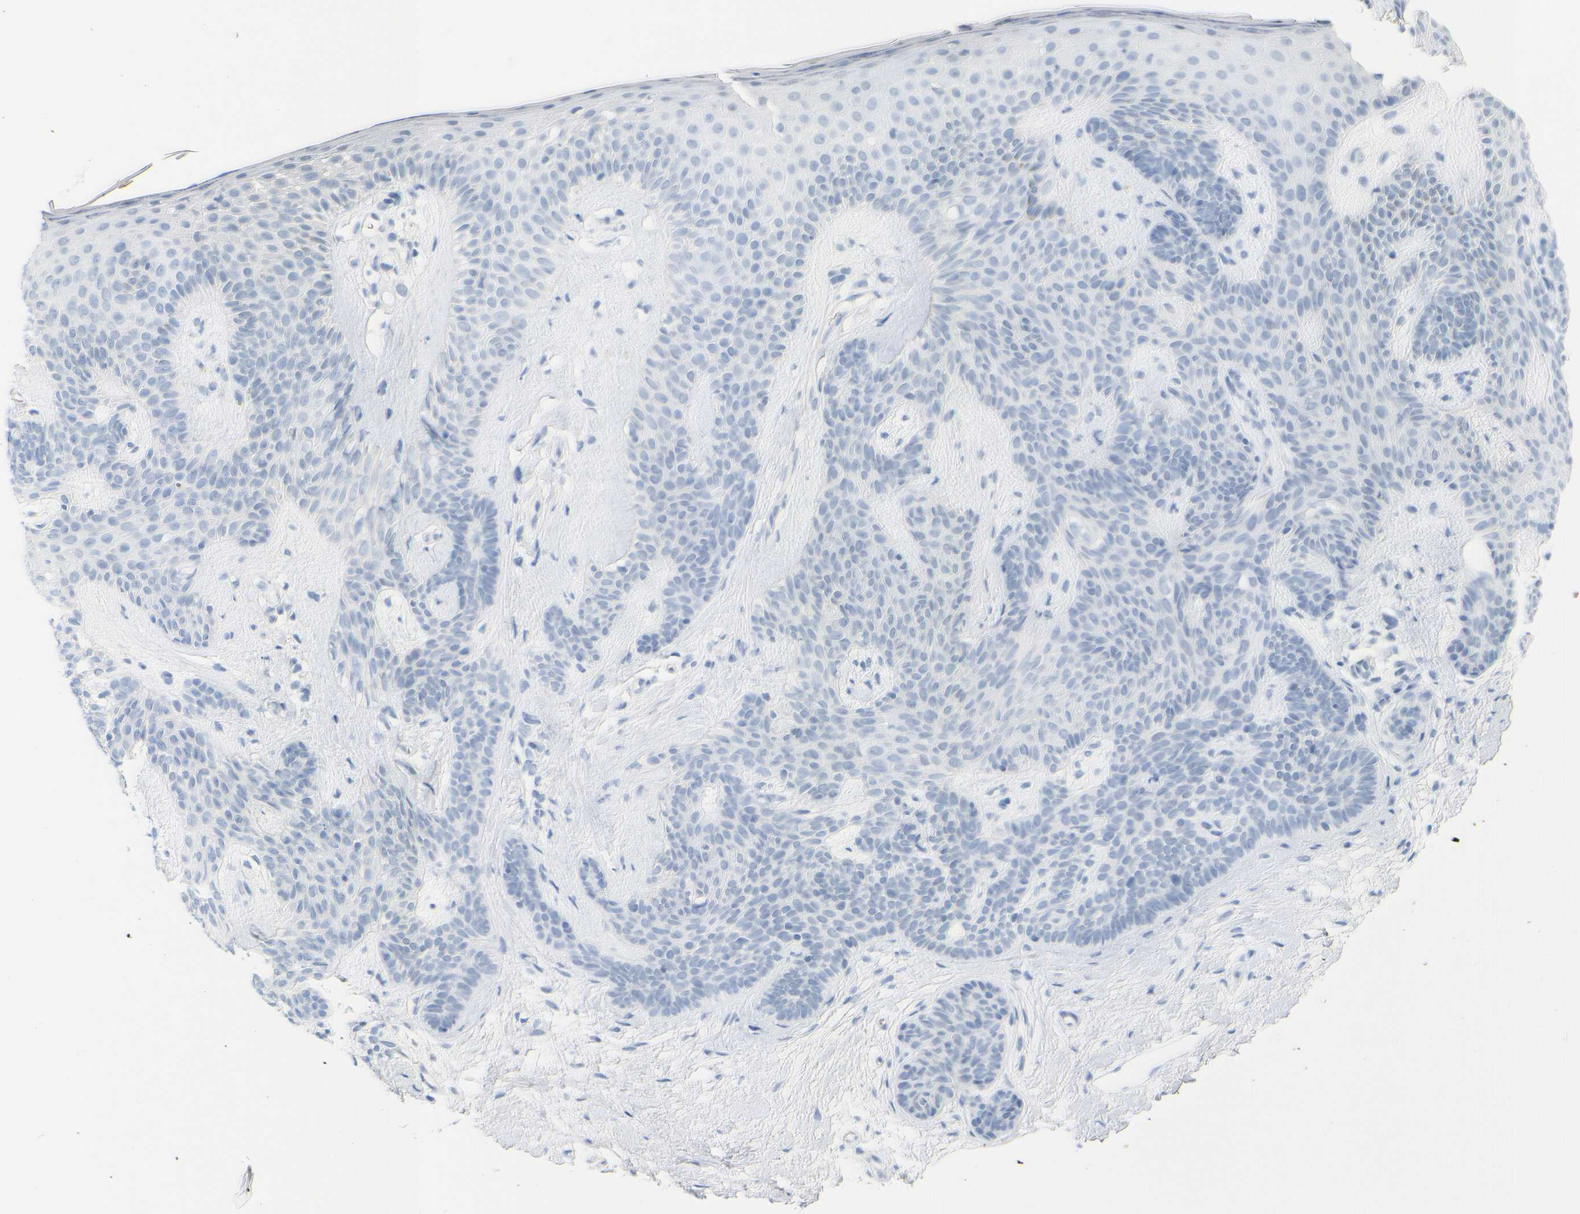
{"staining": {"intensity": "negative", "quantity": "none", "location": "none"}, "tissue": "skin cancer", "cell_type": "Tumor cells", "image_type": "cancer", "snomed": [{"axis": "morphology", "description": "Developmental malformation"}, {"axis": "morphology", "description": "Basal cell carcinoma"}, {"axis": "topography", "description": "Skin"}], "caption": "An IHC micrograph of basal cell carcinoma (skin) is shown. There is no staining in tumor cells of basal cell carcinoma (skin). The staining is performed using DAB (3,3'-diaminobenzidine) brown chromogen with nuclei counter-stained in using hematoxylin.", "gene": "OPN1SW", "patient": {"sex": "female", "age": 62}}